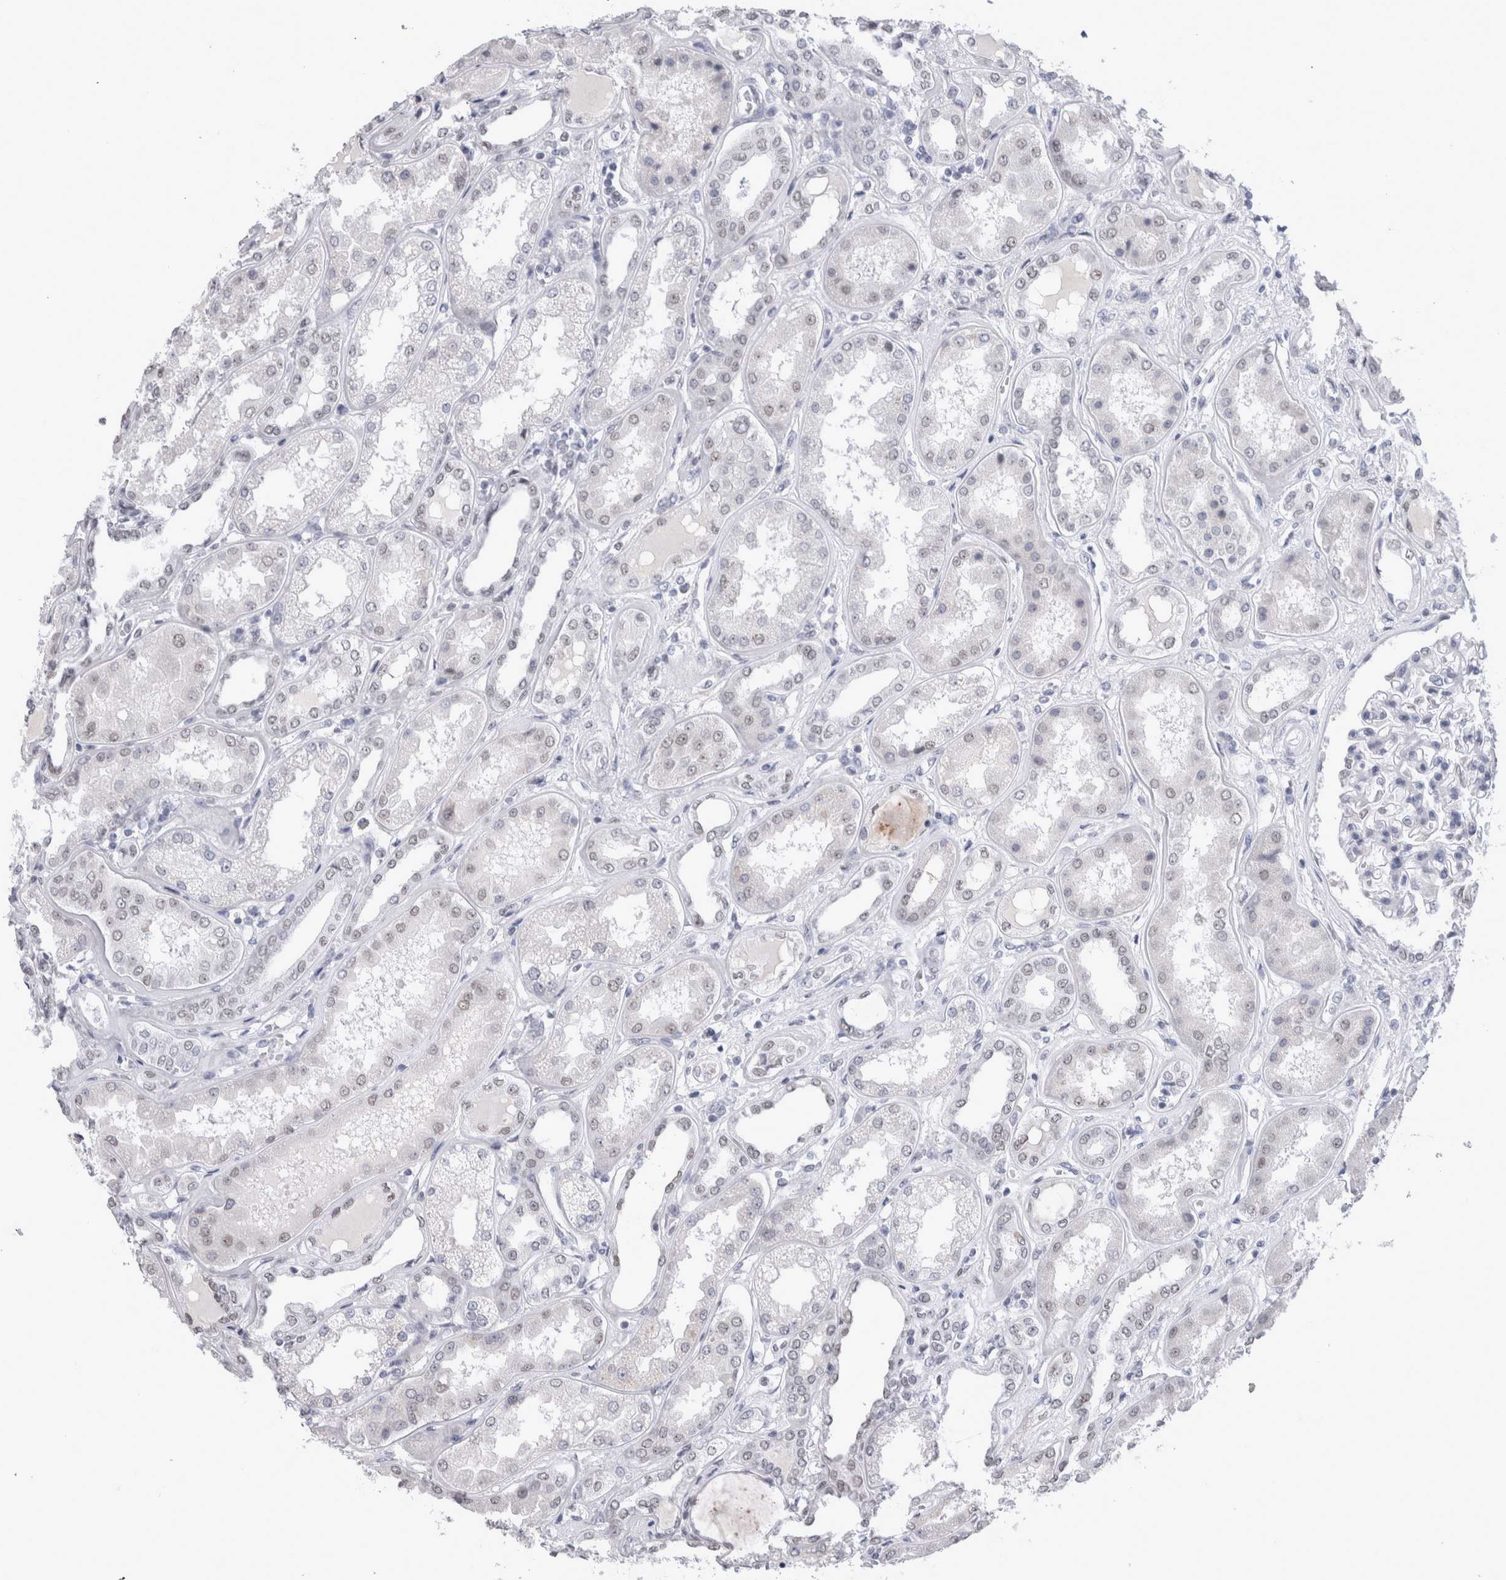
{"staining": {"intensity": "negative", "quantity": "none", "location": "none"}, "tissue": "kidney", "cell_type": "Cells in glomeruli", "image_type": "normal", "snomed": [{"axis": "morphology", "description": "Normal tissue, NOS"}, {"axis": "topography", "description": "Kidney"}], "caption": "The micrograph displays no significant staining in cells in glomeruli of kidney. (Brightfield microscopy of DAB (3,3'-diaminobenzidine) immunohistochemistry (IHC) at high magnification).", "gene": "API5", "patient": {"sex": "female", "age": 56}}